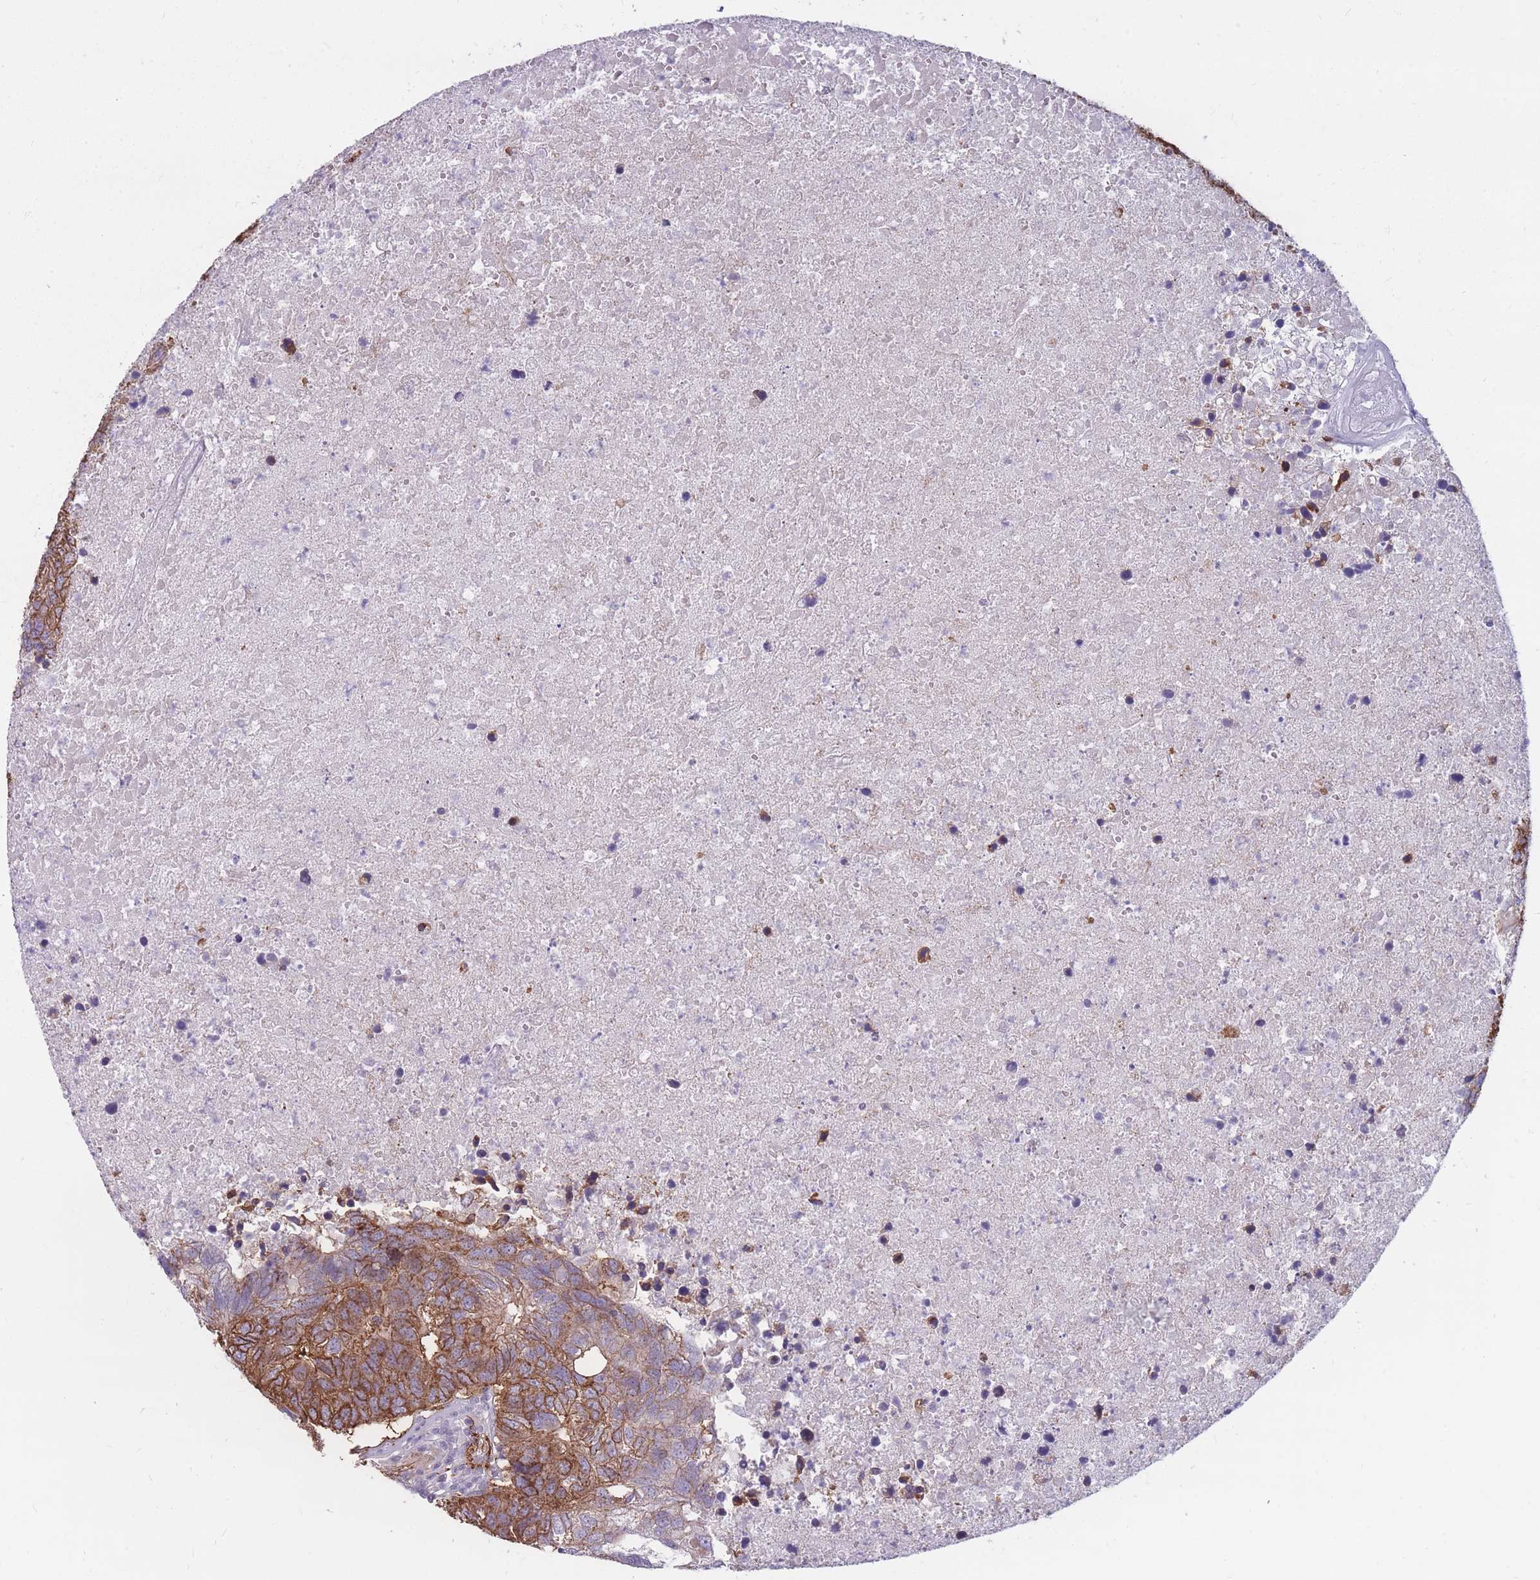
{"staining": {"intensity": "moderate", "quantity": ">75%", "location": "cytoplasmic/membranous"}, "tissue": "colorectal cancer", "cell_type": "Tumor cells", "image_type": "cancer", "snomed": [{"axis": "morphology", "description": "Adenocarcinoma, NOS"}, {"axis": "topography", "description": "Colon"}], "caption": "Protein expression by IHC shows moderate cytoplasmic/membranous staining in about >75% of tumor cells in adenocarcinoma (colorectal).", "gene": "GNA11", "patient": {"sex": "female", "age": 48}}